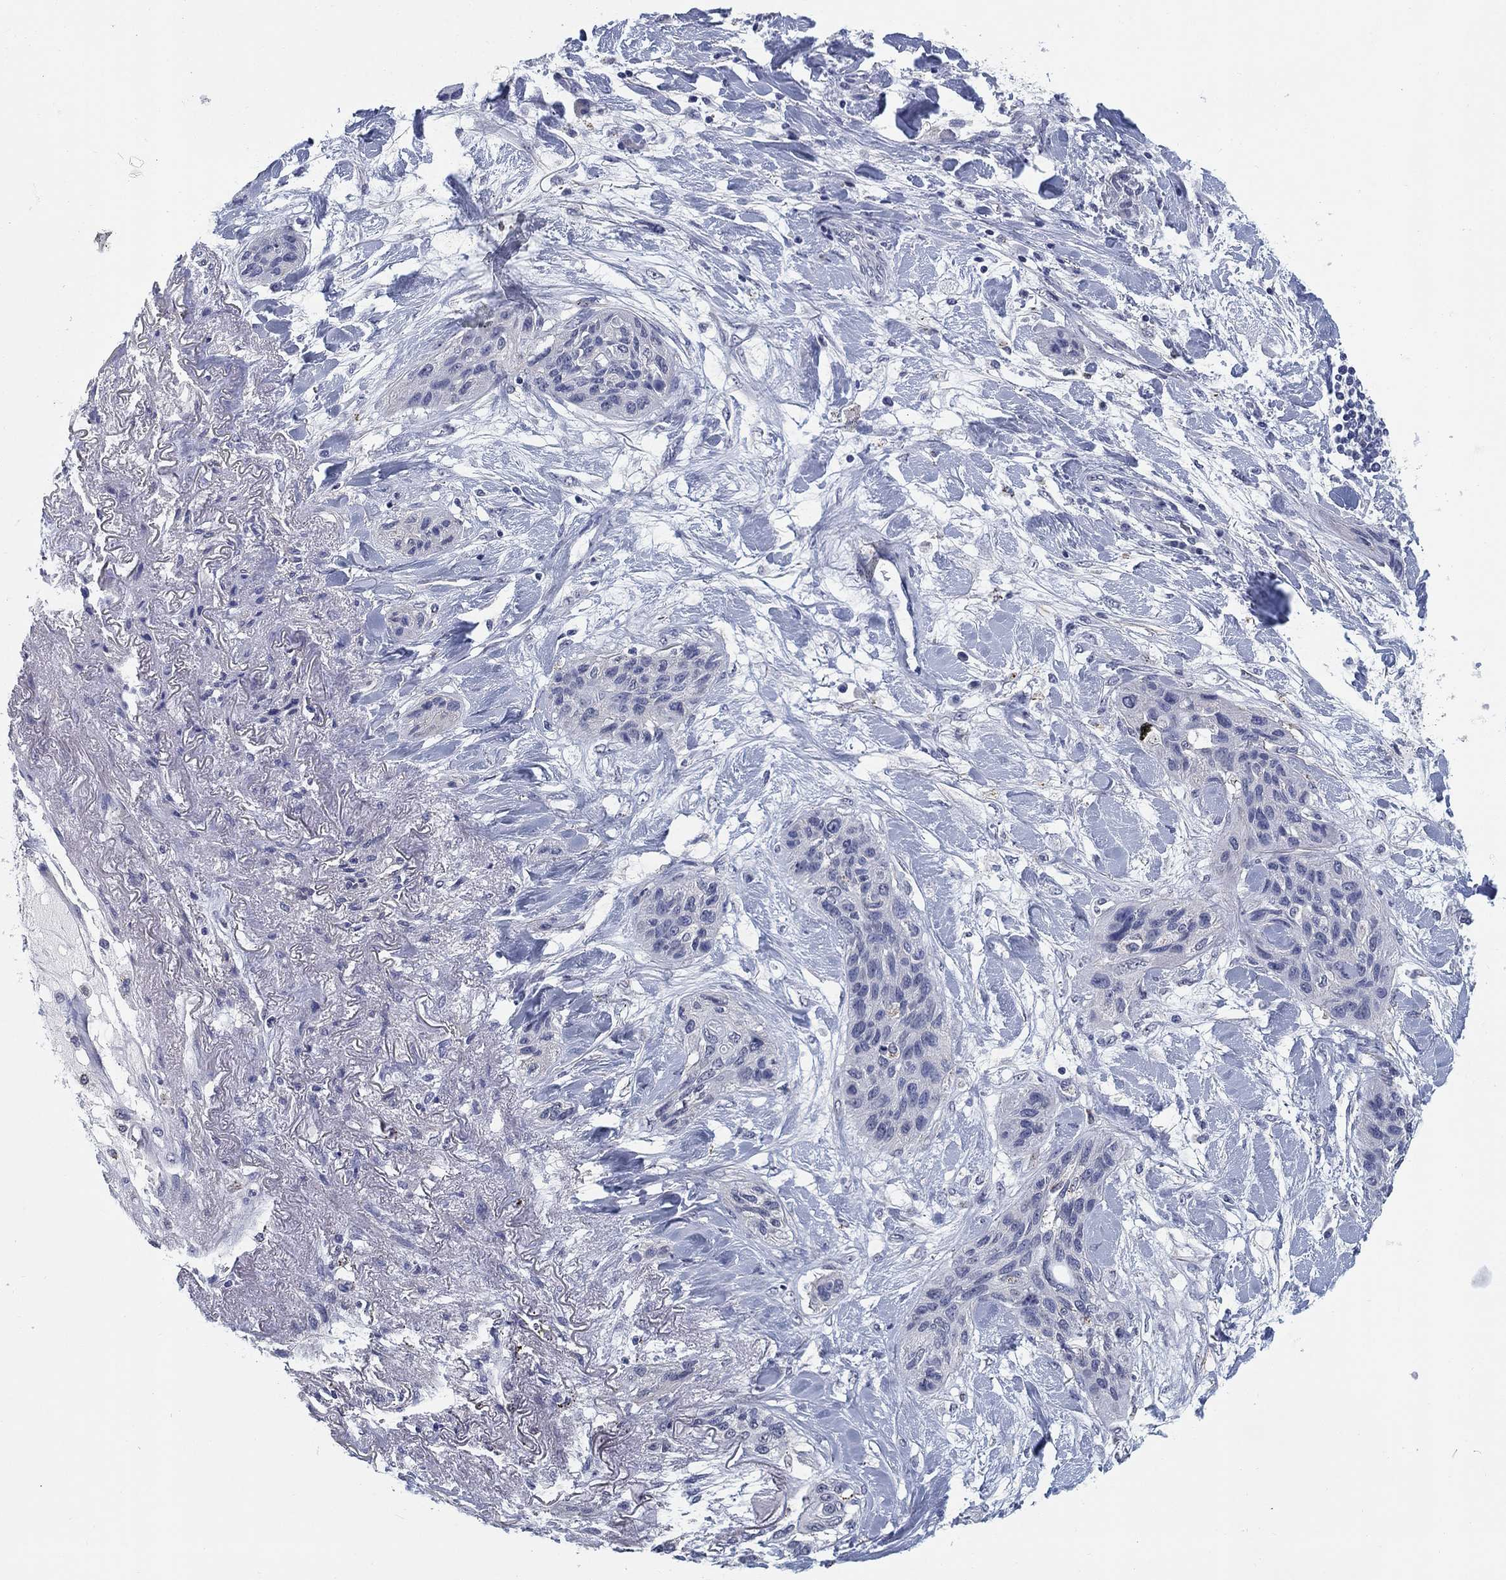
{"staining": {"intensity": "negative", "quantity": "none", "location": "none"}, "tissue": "lung cancer", "cell_type": "Tumor cells", "image_type": "cancer", "snomed": [{"axis": "morphology", "description": "Squamous cell carcinoma, NOS"}, {"axis": "topography", "description": "Lung"}], "caption": "High power microscopy image of an immunohistochemistry (IHC) photomicrograph of lung cancer, revealing no significant expression in tumor cells. The staining is performed using DAB brown chromogen with nuclei counter-stained in using hematoxylin.", "gene": "OTUB2", "patient": {"sex": "female", "age": 70}}